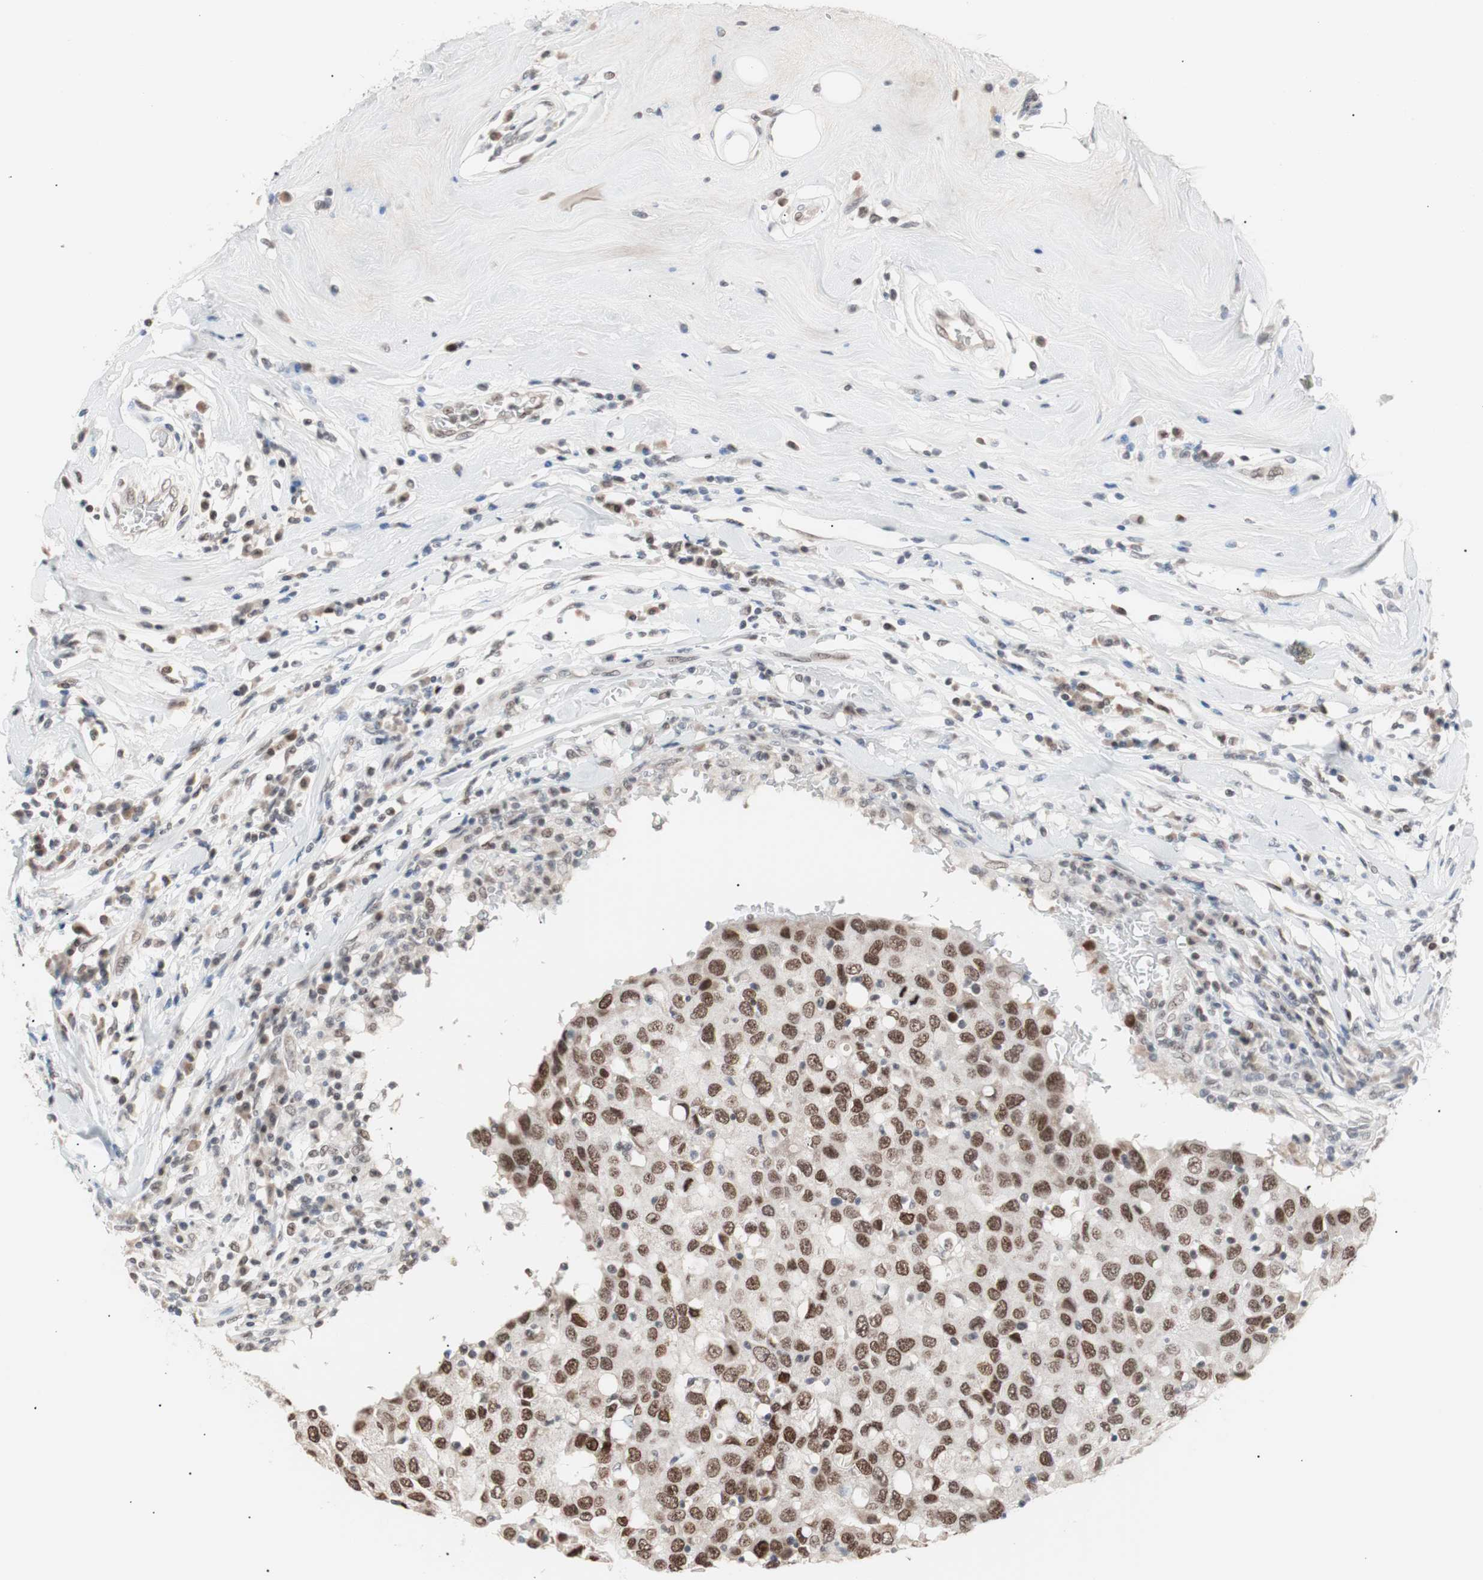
{"staining": {"intensity": "strong", "quantity": ">75%", "location": "nuclear"}, "tissue": "breast cancer", "cell_type": "Tumor cells", "image_type": "cancer", "snomed": [{"axis": "morphology", "description": "Duct carcinoma"}, {"axis": "topography", "description": "Breast"}], "caption": "This histopathology image reveals IHC staining of human invasive ductal carcinoma (breast), with high strong nuclear expression in approximately >75% of tumor cells.", "gene": "LIG3", "patient": {"sex": "female", "age": 27}}